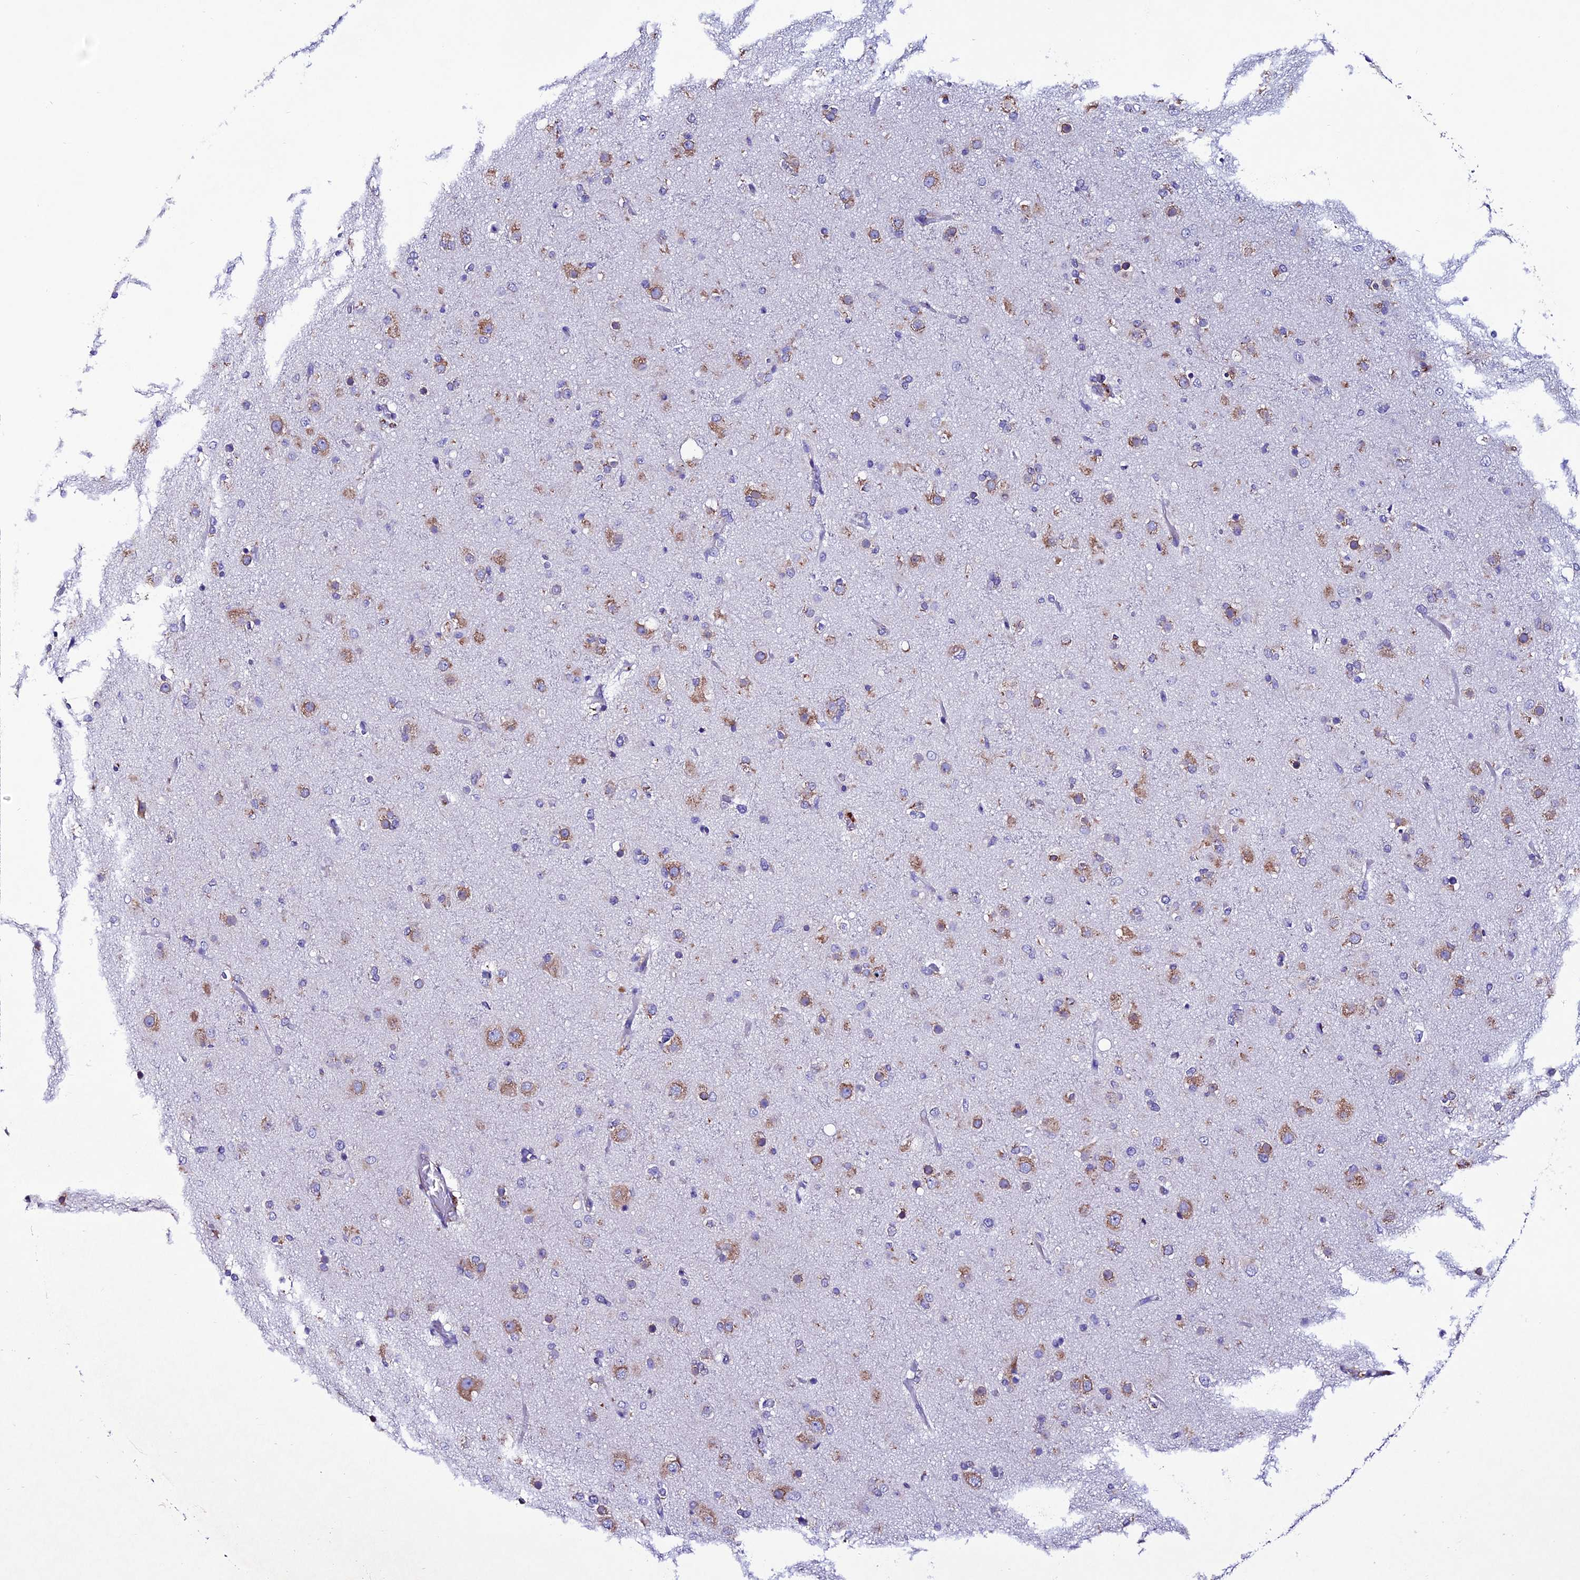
{"staining": {"intensity": "moderate", "quantity": "25%-75%", "location": "cytoplasmic/membranous"}, "tissue": "glioma", "cell_type": "Tumor cells", "image_type": "cancer", "snomed": [{"axis": "morphology", "description": "Glioma, malignant, Low grade"}, {"axis": "topography", "description": "Brain"}], "caption": "IHC of human glioma exhibits medium levels of moderate cytoplasmic/membranous expression in approximately 25%-75% of tumor cells. Nuclei are stained in blue.", "gene": "OR51Q1", "patient": {"sex": "male", "age": 65}}